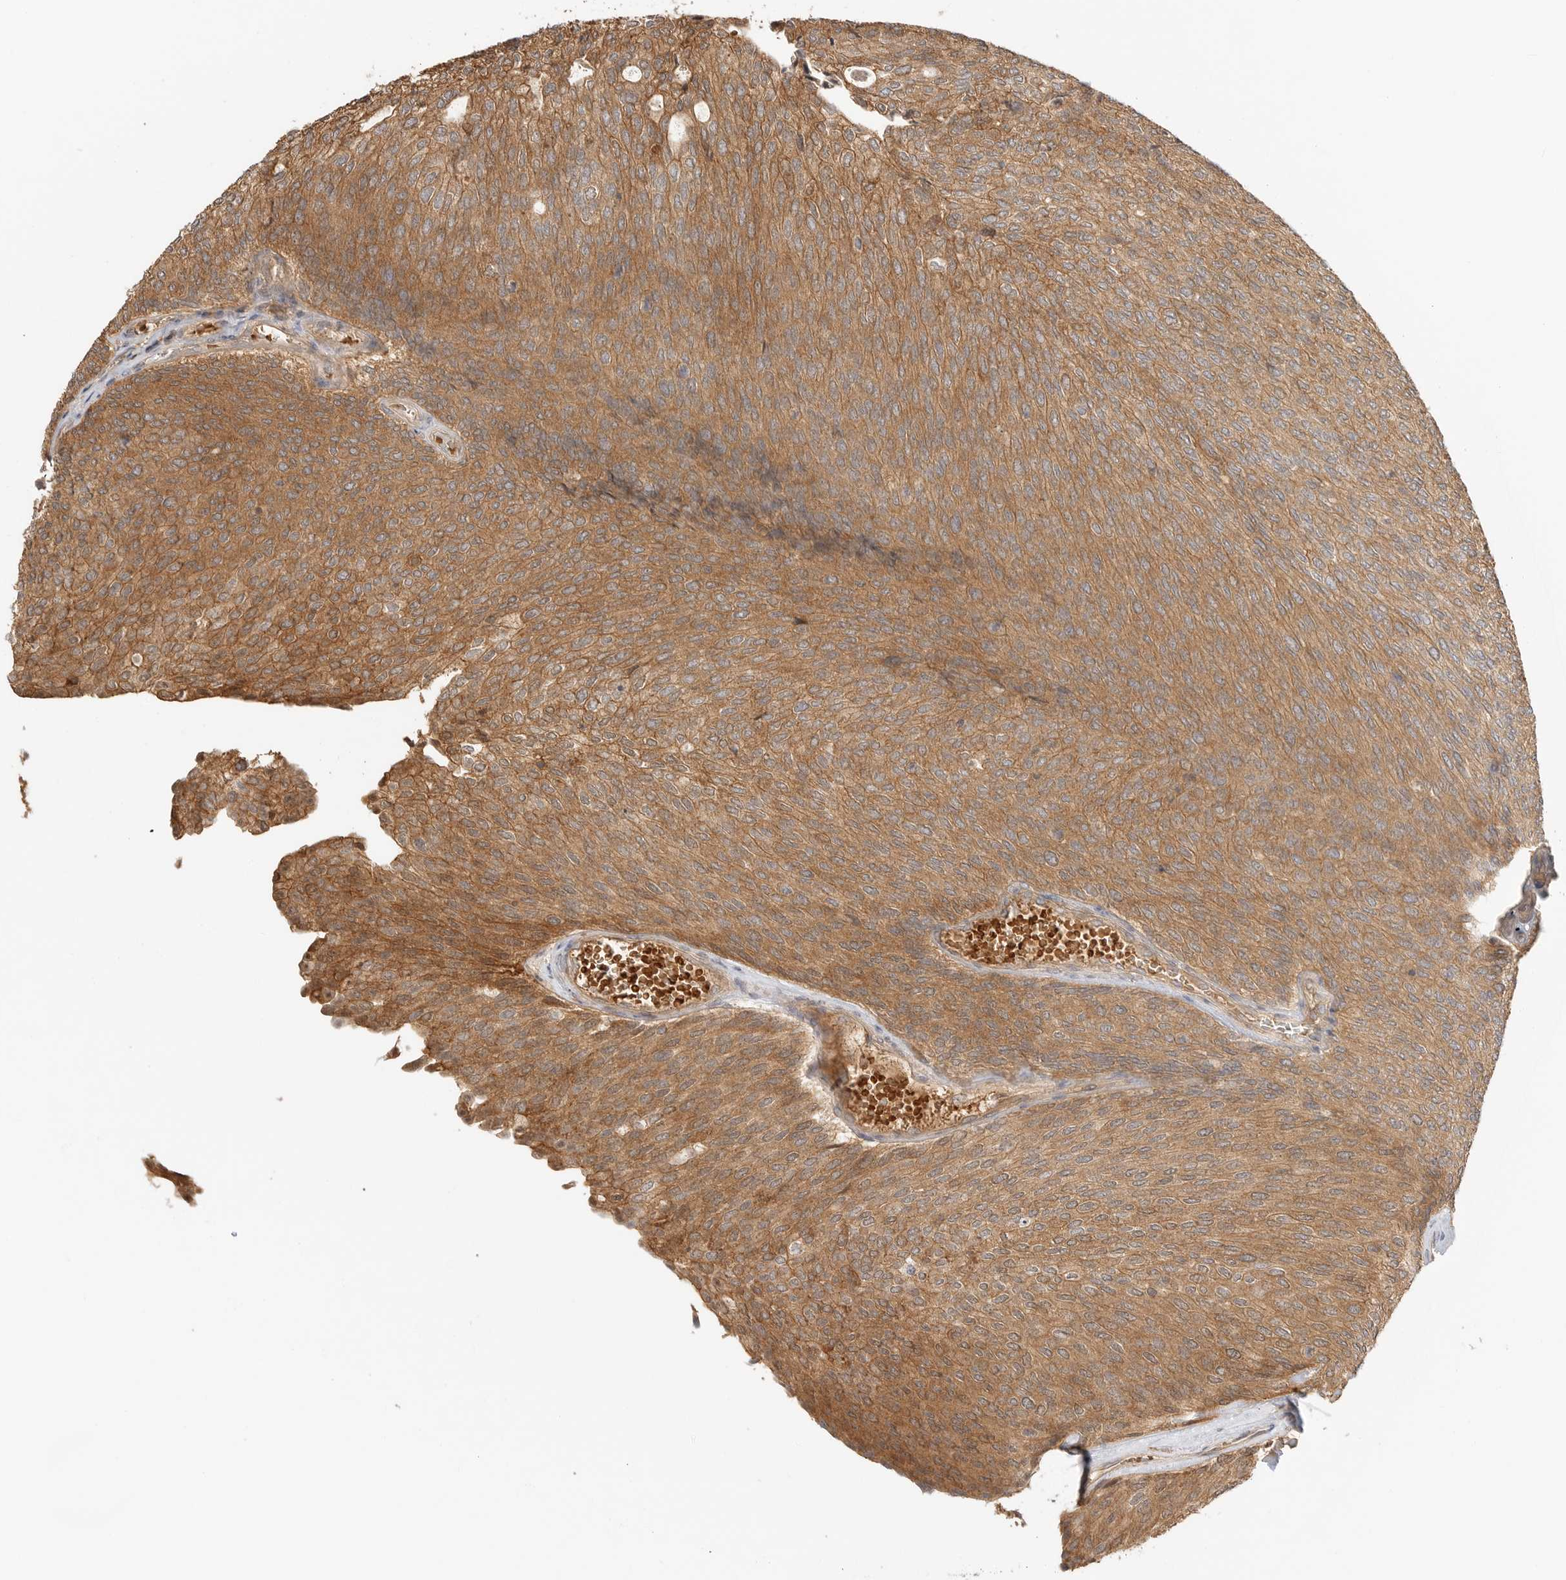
{"staining": {"intensity": "moderate", "quantity": ">75%", "location": "cytoplasmic/membranous"}, "tissue": "urothelial cancer", "cell_type": "Tumor cells", "image_type": "cancer", "snomed": [{"axis": "morphology", "description": "Urothelial carcinoma, Low grade"}, {"axis": "topography", "description": "Urinary bladder"}], "caption": "Protein expression analysis of low-grade urothelial carcinoma shows moderate cytoplasmic/membranous staining in about >75% of tumor cells.", "gene": "CLDN12", "patient": {"sex": "female", "age": 79}}